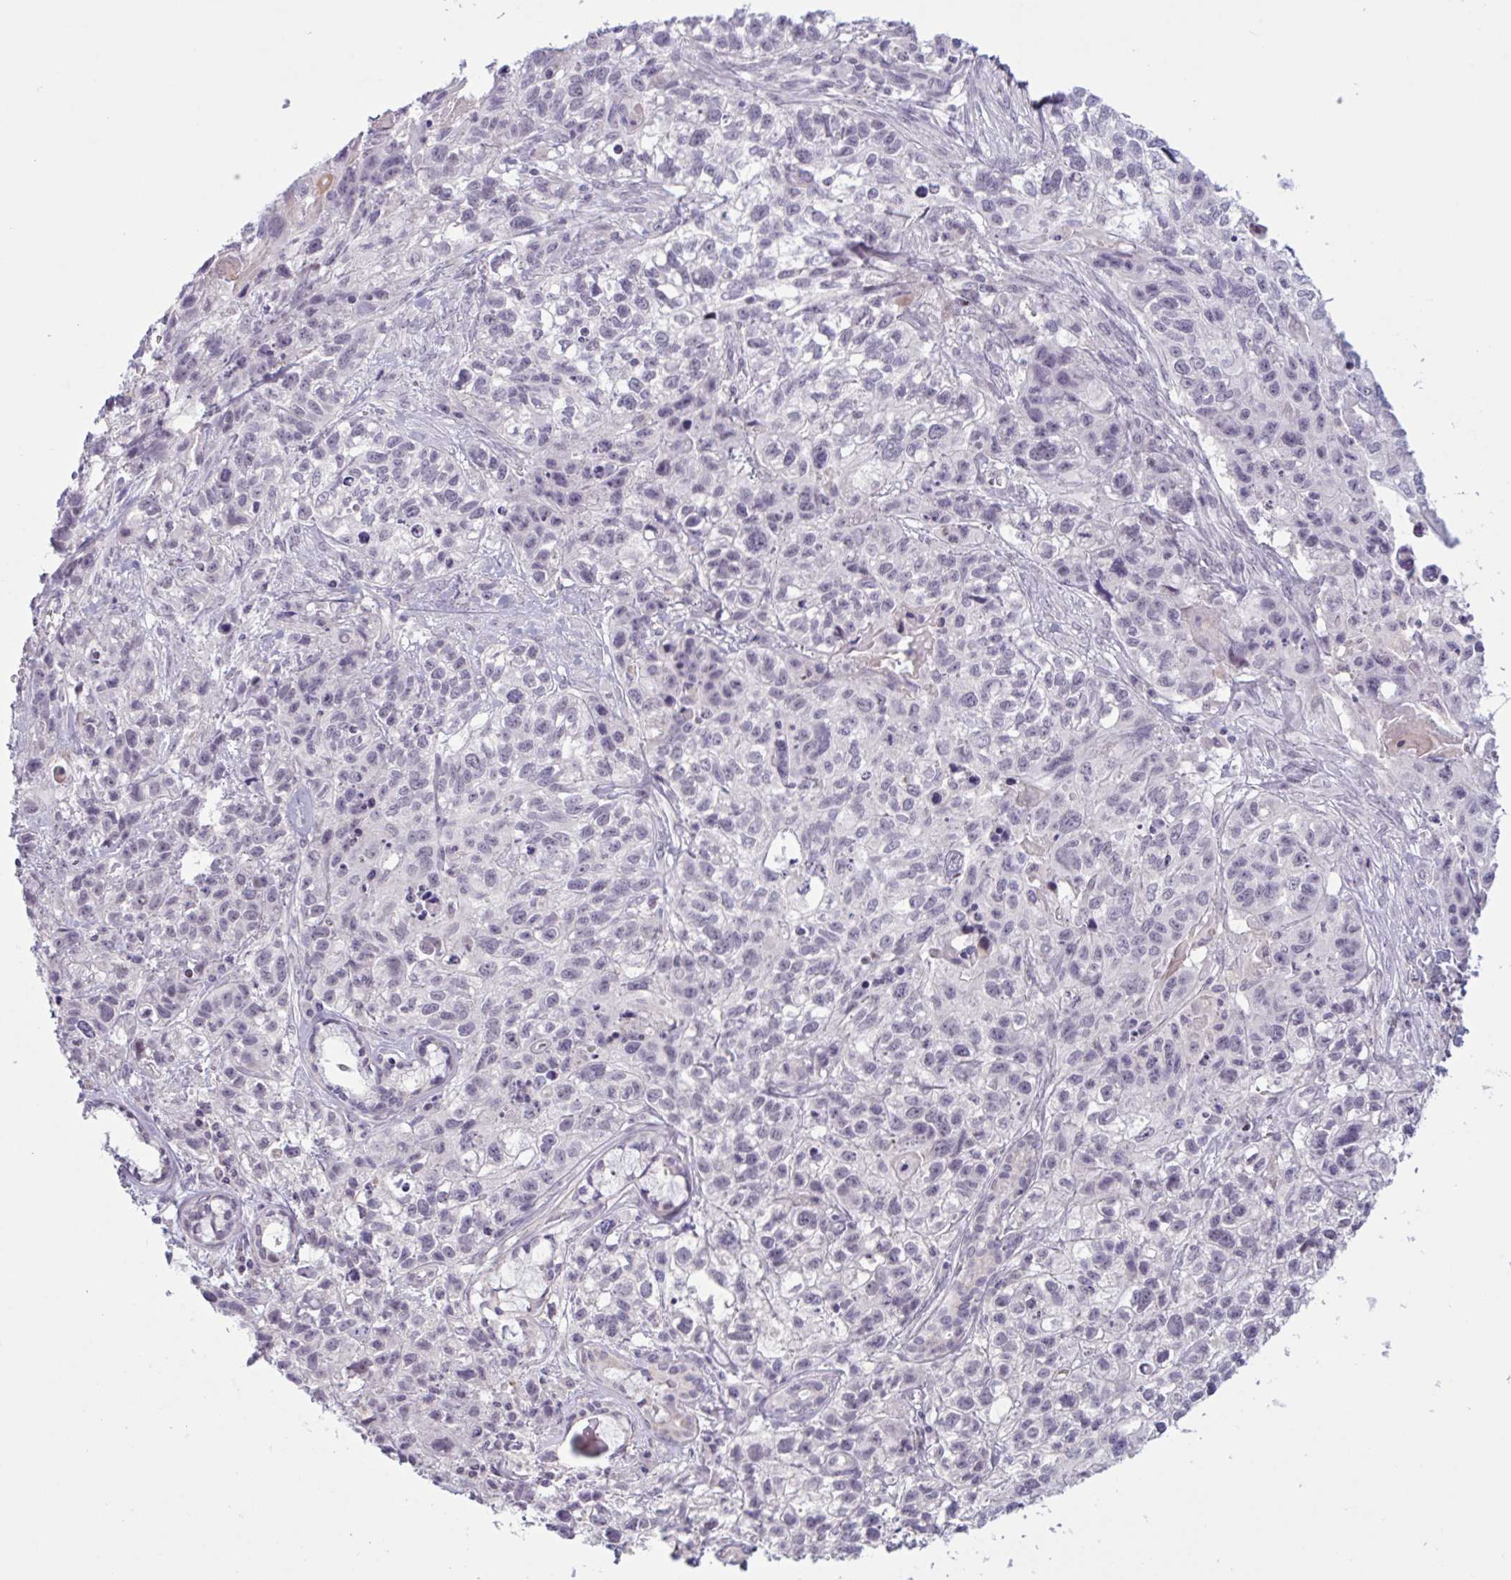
{"staining": {"intensity": "negative", "quantity": "none", "location": "none"}, "tissue": "lung cancer", "cell_type": "Tumor cells", "image_type": "cancer", "snomed": [{"axis": "morphology", "description": "Squamous cell carcinoma, NOS"}, {"axis": "topography", "description": "Lung"}], "caption": "The photomicrograph exhibits no significant expression in tumor cells of lung cancer.", "gene": "RFPL4B", "patient": {"sex": "male", "age": 74}}